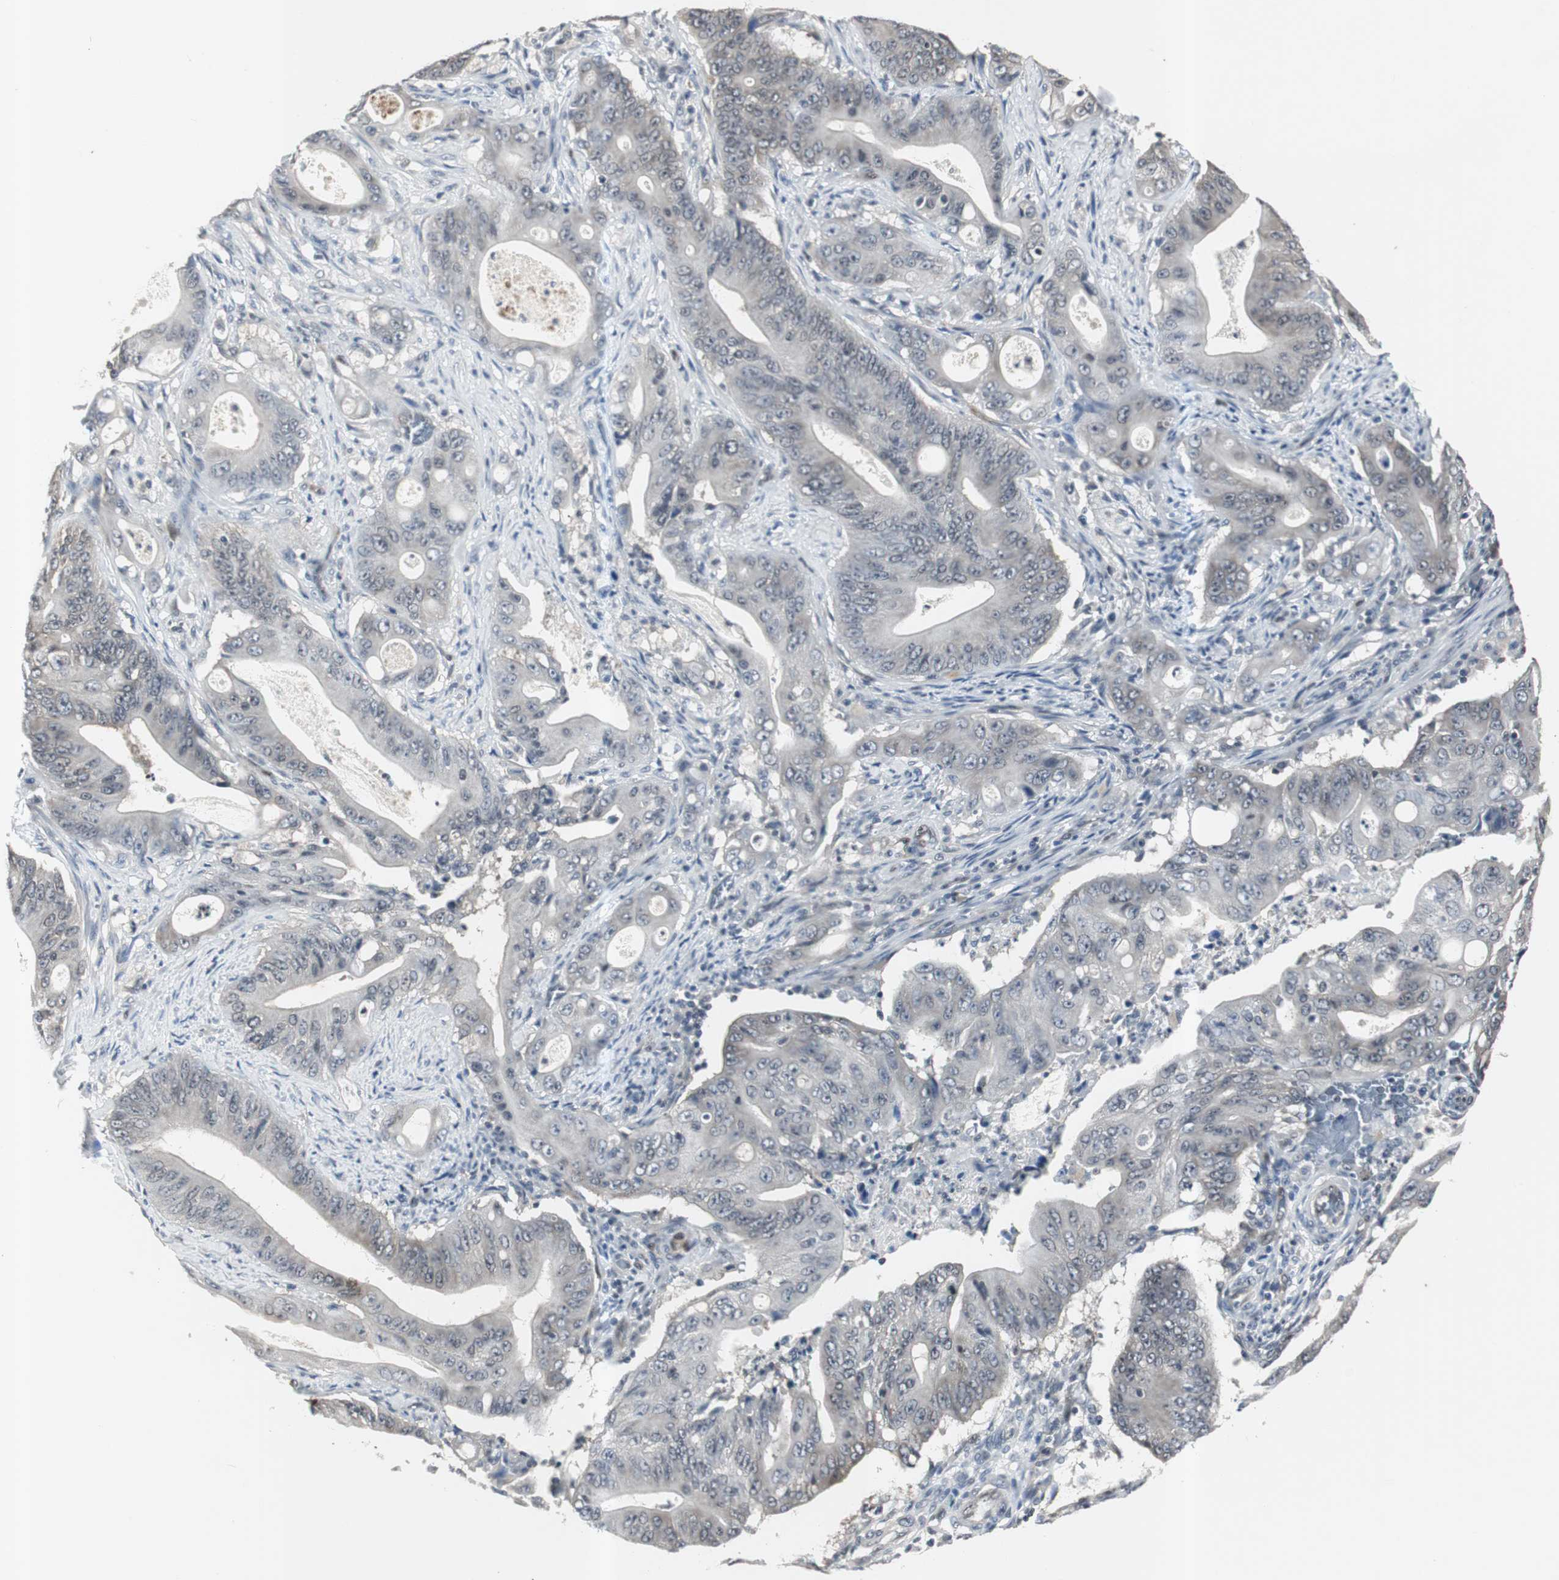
{"staining": {"intensity": "negative", "quantity": "none", "location": "none"}, "tissue": "pancreatic cancer", "cell_type": "Tumor cells", "image_type": "cancer", "snomed": [{"axis": "morphology", "description": "Normal tissue, NOS"}, {"axis": "topography", "description": "Lymph node"}], "caption": "This is an IHC photomicrograph of human pancreatic cancer. There is no staining in tumor cells.", "gene": "SMAD1", "patient": {"sex": "male", "age": 62}}